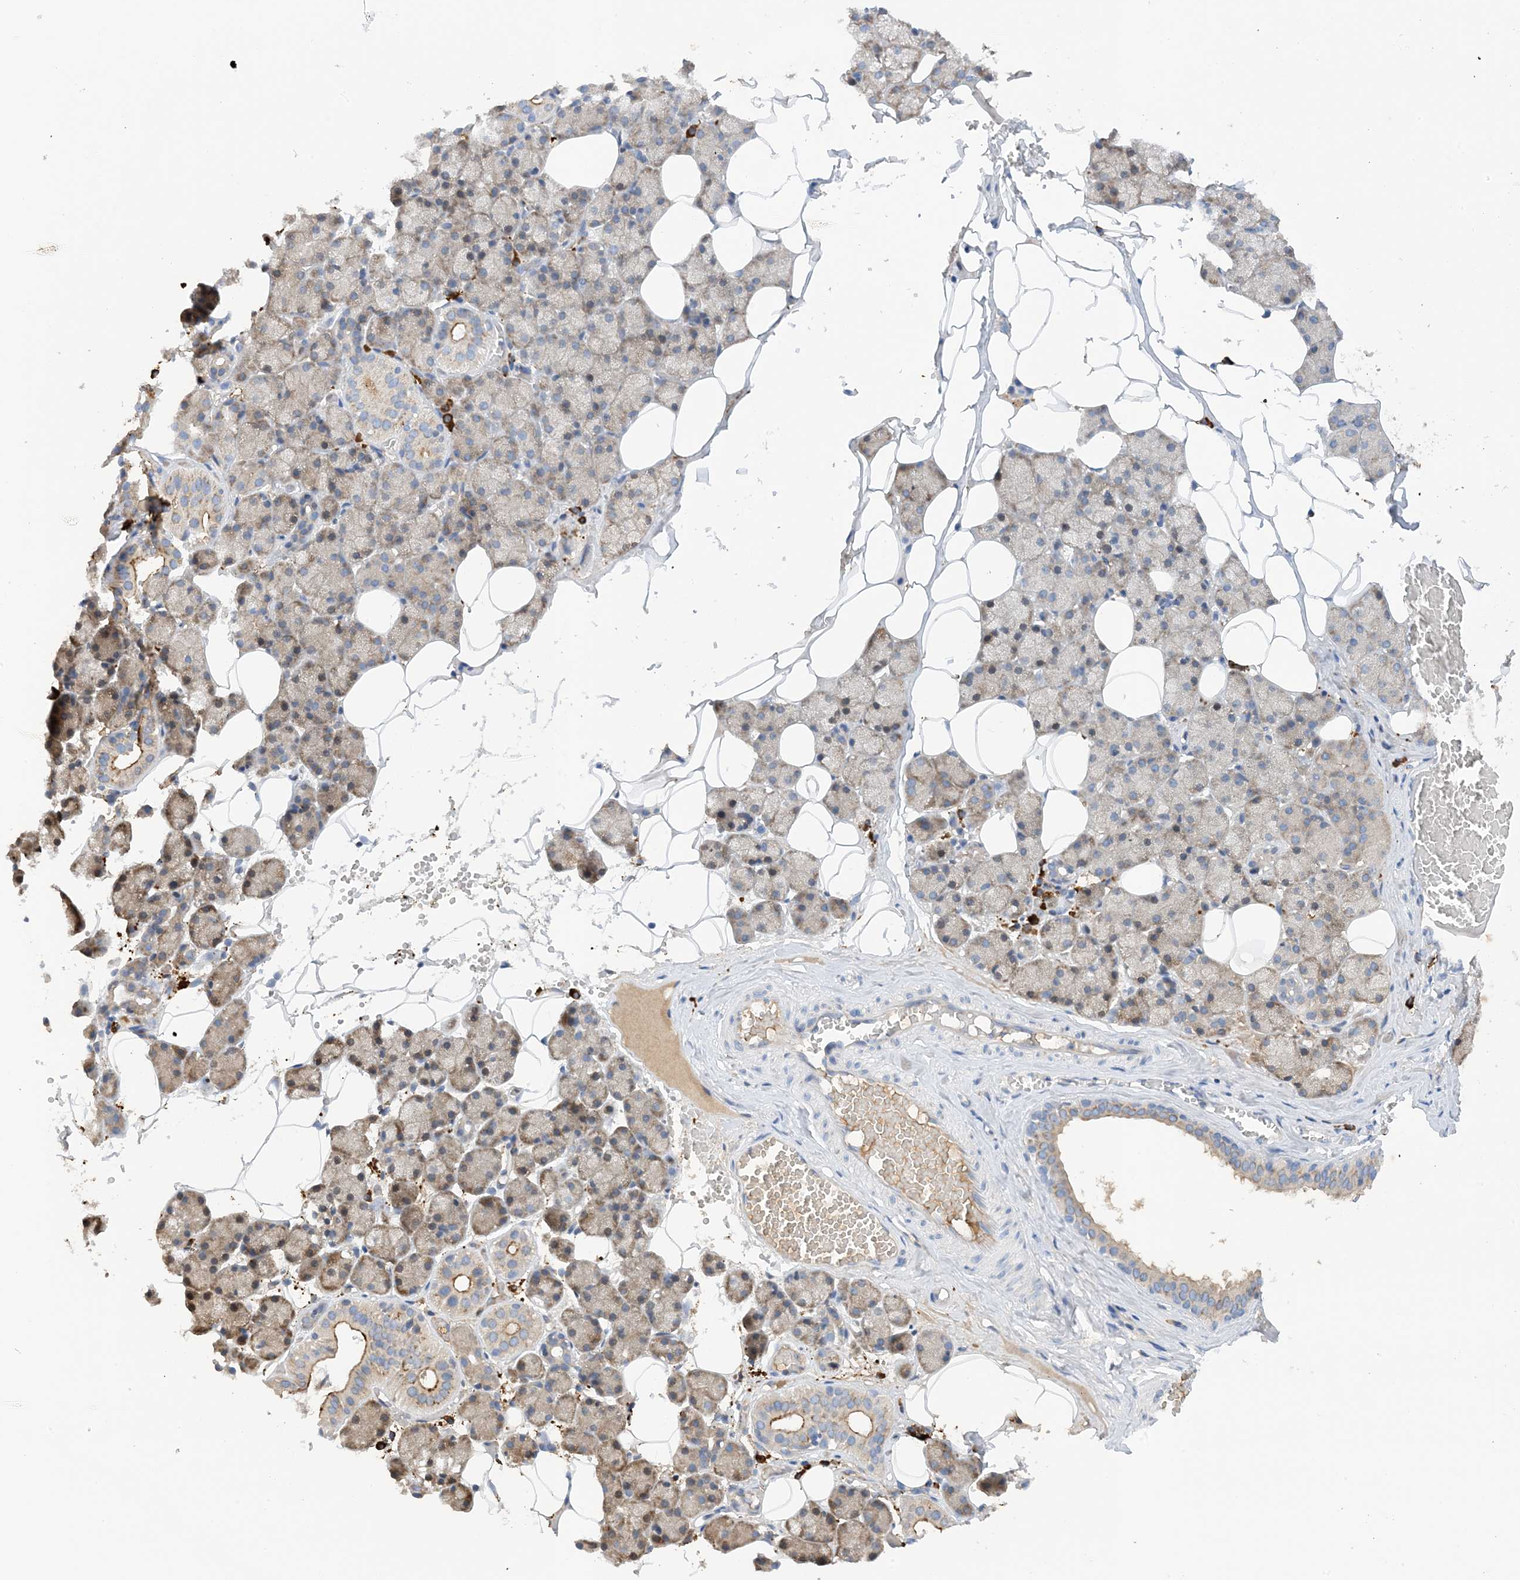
{"staining": {"intensity": "moderate", "quantity": "<25%", "location": "cytoplasmic/membranous"}, "tissue": "salivary gland", "cell_type": "Glandular cells", "image_type": "normal", "snomed": [{"axis": "morphology", "description": "Normal tissue, NOS"}, {"axis": "topography", "description": "Salivary gland"}], "caption": "This histopathology image displays normal salivary gland stained with IHC to label a protein in brown. The cytoplasmic/membranous of glandular cells show moderate positivity for the protein. Nuclei are counter-stained blue.", "gene": "SLC5A11", "patient": {"sex": "female", "age": 33}}